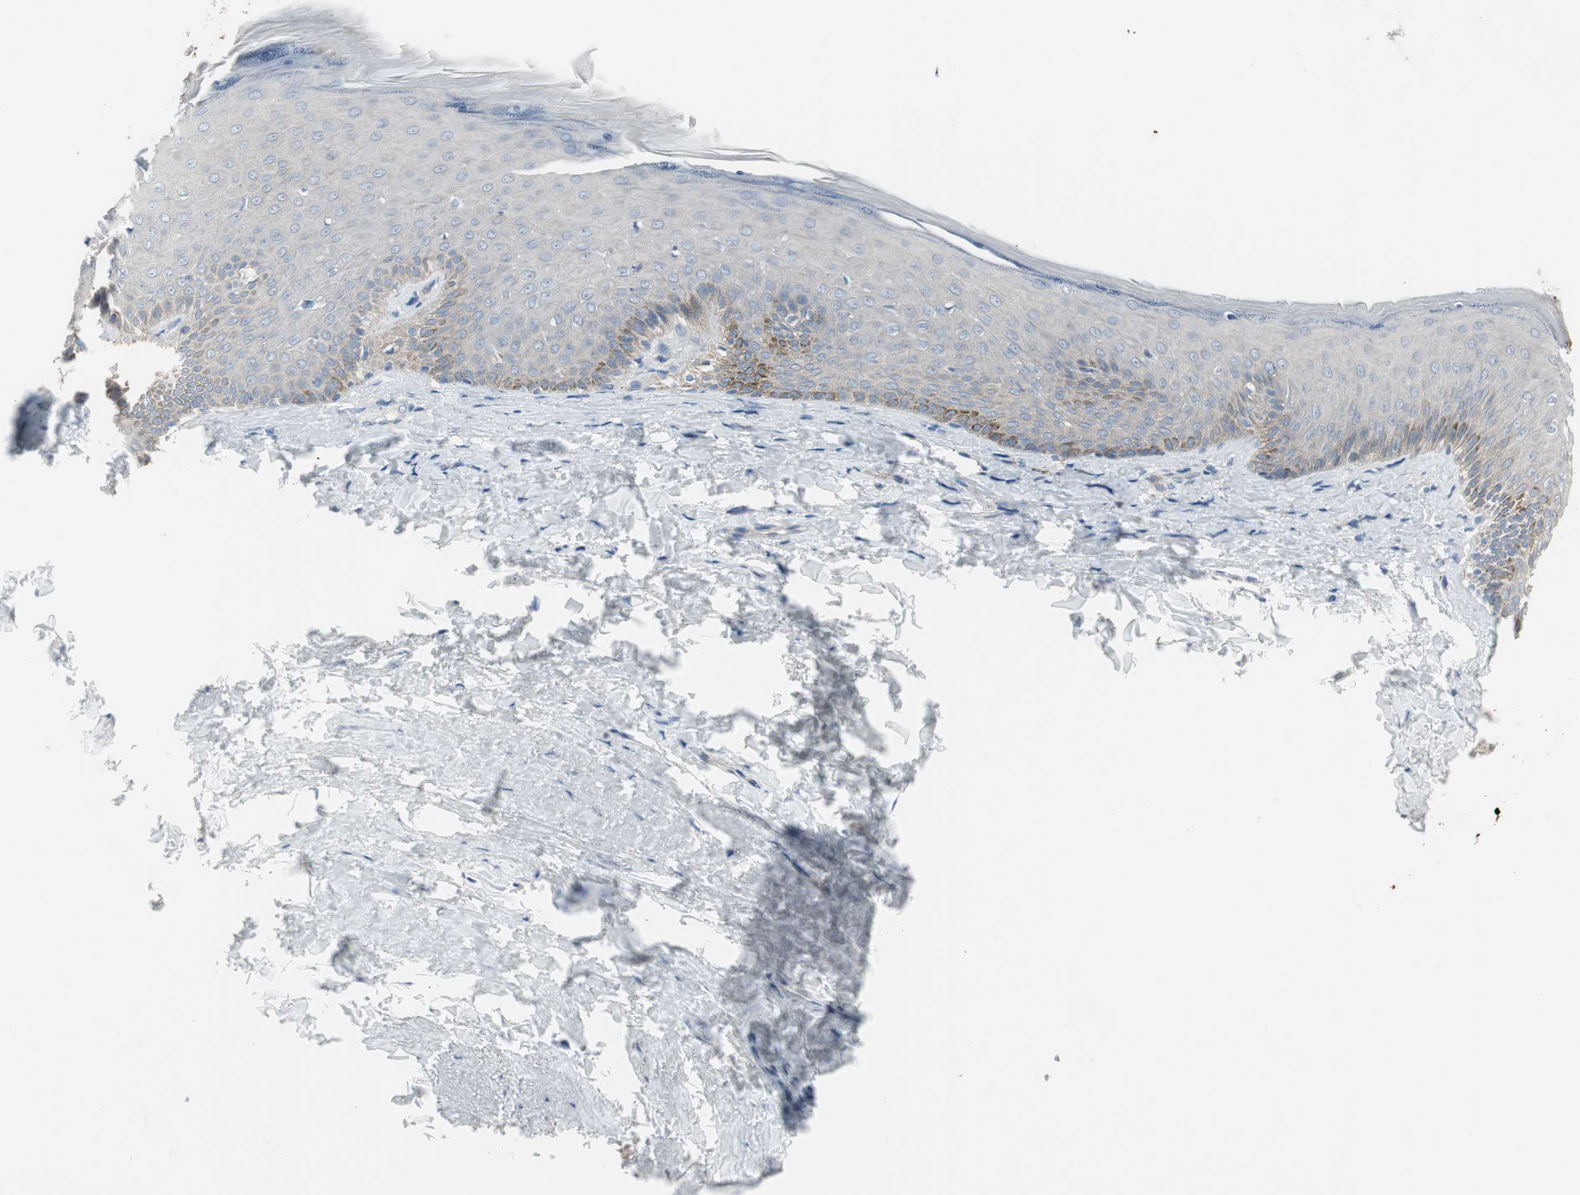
{"staining": {"intensity": "weak", "quantity": "25%-75%", "location": "cytoplasmic/membranous"}, "tissue": "skin", "cell_type": "Epidermal cells", "image_type": "normal", "snomed": [{"axis": "morphology", "description": "Normal tissue, NOS"}, {"axis": "topography", "description": "Anal"}], "caption": "The immunohistochemical stain highlights weak cytoplasmic/membranous staining in epidermal cells of unremarkable skin.", "gene": "PIGR", "patient": {"sex": "male", "age": 69}}